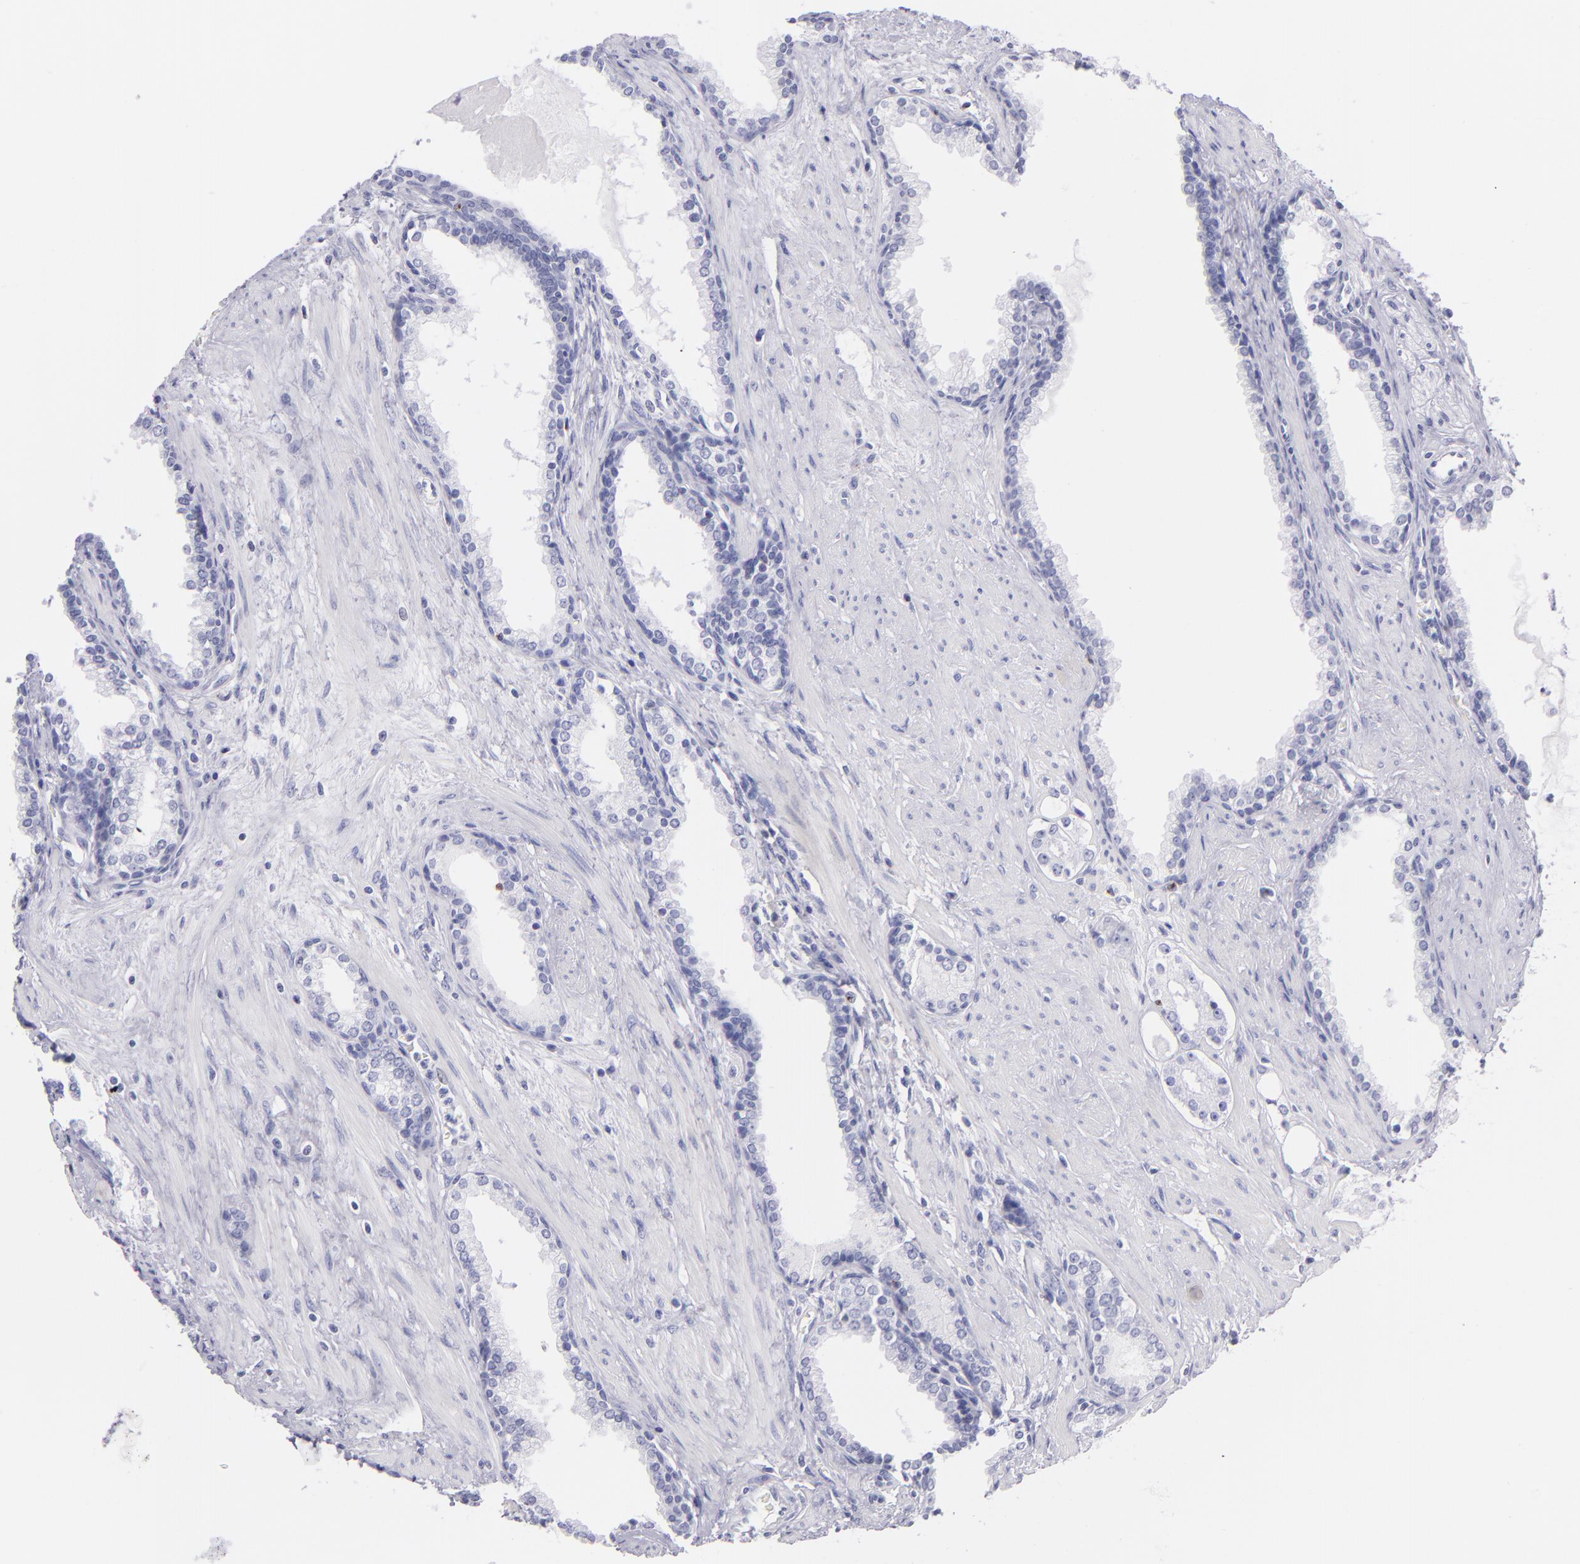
{"staining": {"intensity": "negative", "quantity": "none", "location": "none"}, "tissue": "prostate cancer", "cell_type": "Tumor cells", "image_type": "cancer", "snomed": [{"axis": "morphology", "description": "Adenocarcinoma, Medium grade"}, {"axis": "topography", "description": "Prostate"}], "caption": "A histopathology image of prostate cancer (adenocarcinoma (medium-grade)) stained for a protein demonstrates no brown staining in tumor cells.", "gene": "PRF1", "patient": {"sex": "male", "age": 73}}